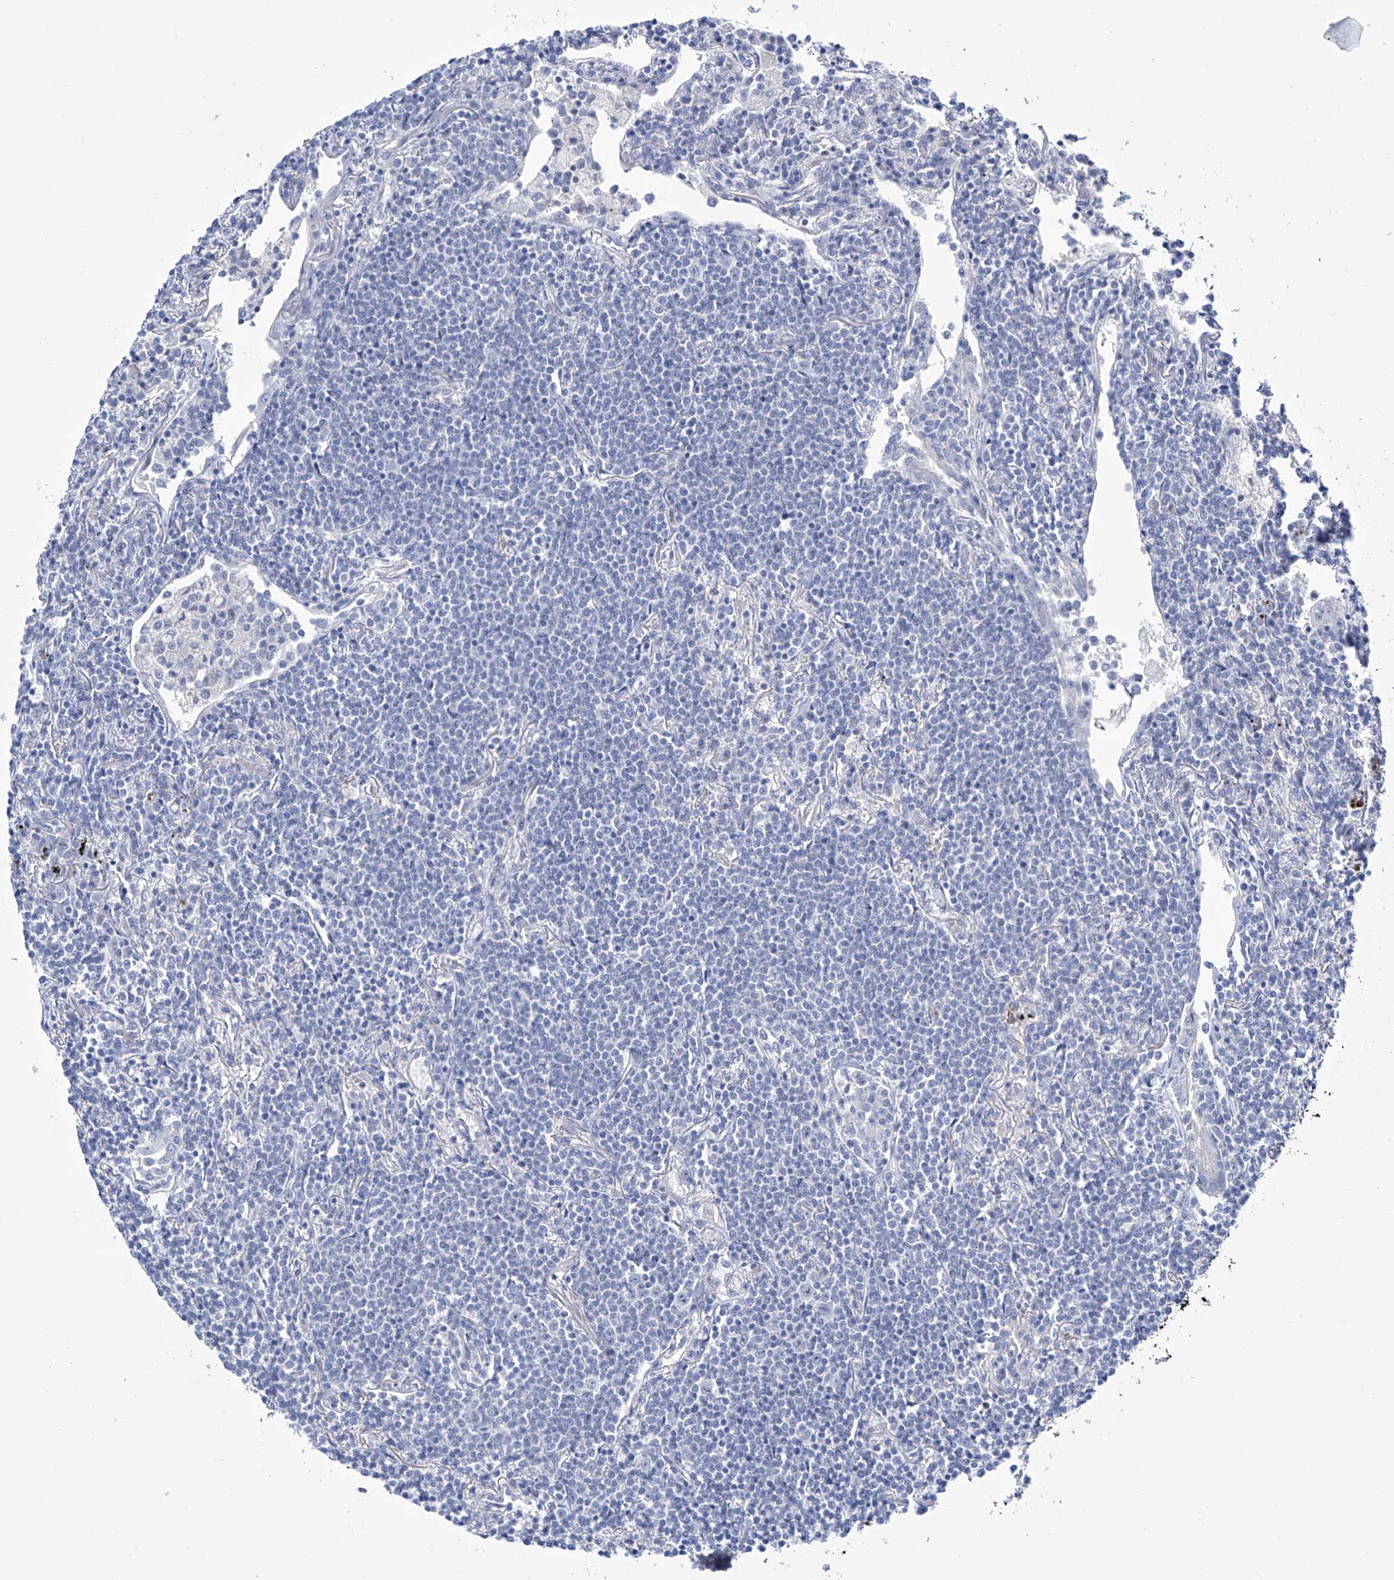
{"staining": {"intensity": "negative", "quantity": "none", "location": "none"}, "tissue": "lymphoma", "cell_type": "Tumor cells", "image_type": "cancer", "snomed": [{"axis": "morphology", "description": "Malignant lymphoma, non-Hodgkin's type, Low grade"}, {"axis": "topography", "description": "Lung"}], "caption": "Image shows no significant protein staining in tumor cells of malignant lymphoma, non-Hodgkin's type (low-grade).", "gene": "TRIM60", "patient": {"sex": "female", "age": 71}}